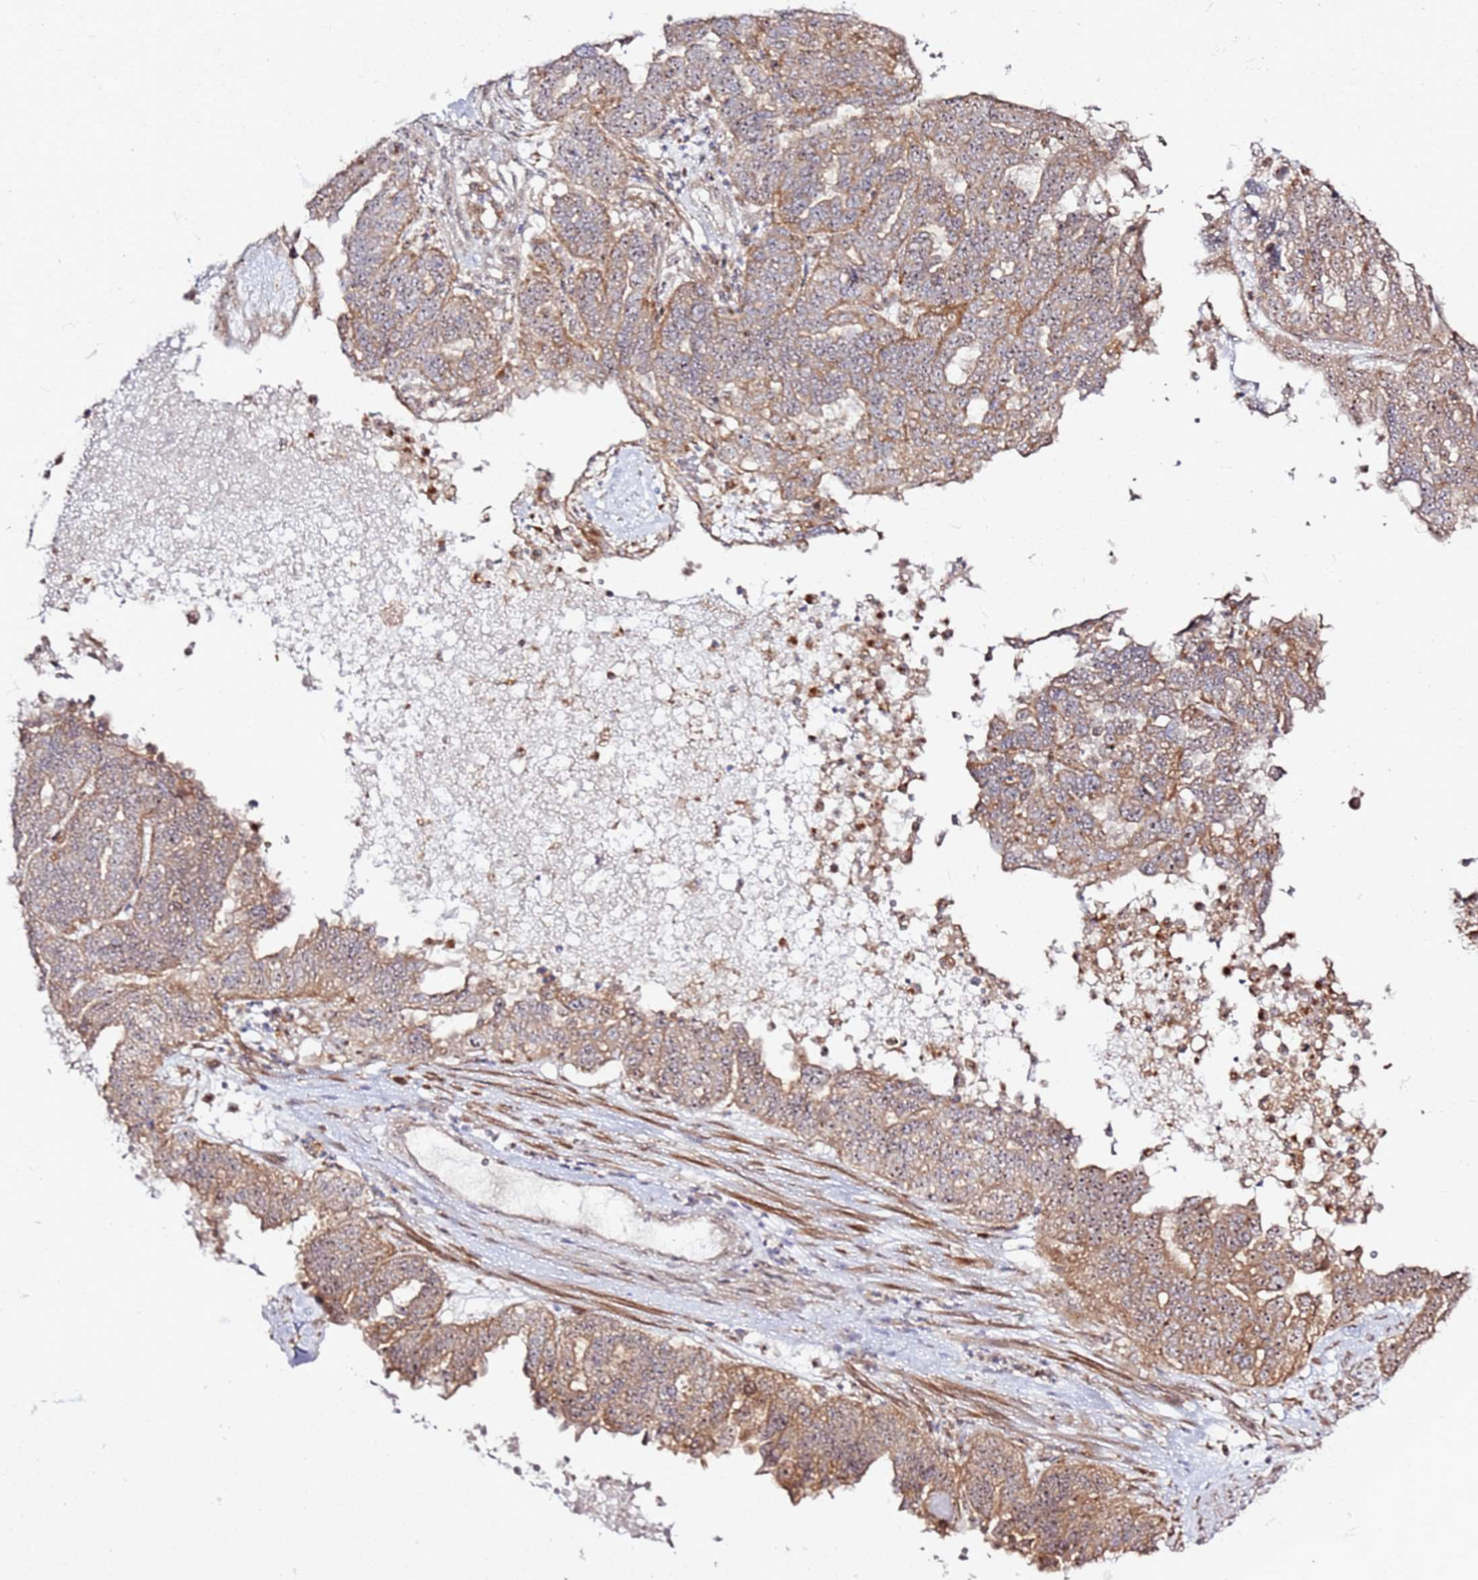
{"staining": {"intensity": "moderate", "quantity": "25%-75%", "location": "cytoplasmic/membranous,nuclear"}, "tissue": "ovarian cancer", "cell_type": "Tumor cells", "image_type": "cancer", "snomed": [{"axis": "morphology", "description": "Cystadenocarcinoma, serous, NOS"}, {"axis": "topography", "description": "Ovary"}], "caption": "The photomicrograph shows staining of serous cystadenocarcinoma (ovarian), revealing moderate cytoplasmic/membranous and nuclear protein staining (brown color) within tumor cells.", "gene": "CNPY1", "patient": {"sex": "female", "age": 59}}